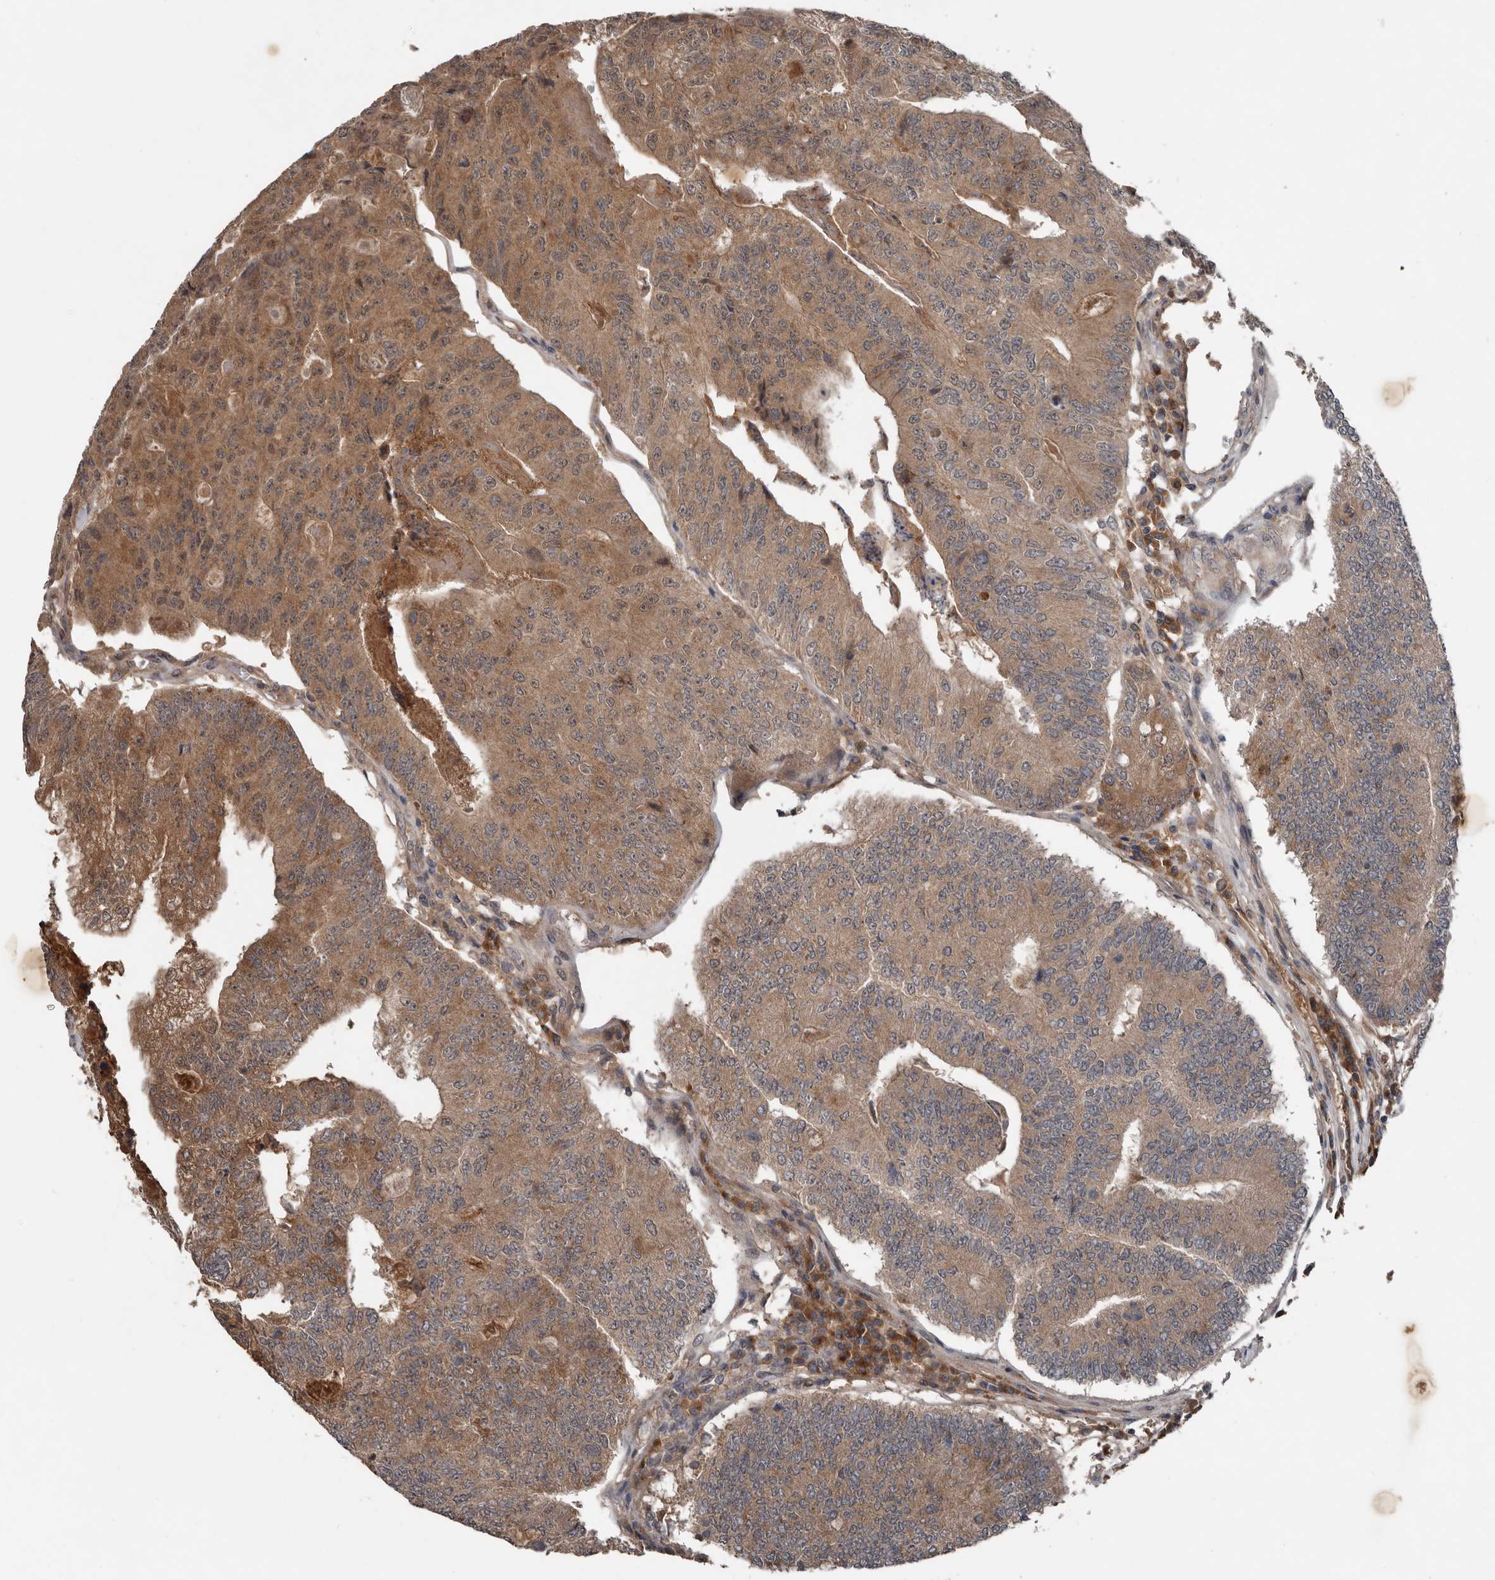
{"staining": {"intensity": "moderate", "quantity": ">75%", "location": "cytoplasmic/membranous"}, "tissue": "colorectal cancer", "cell_type": "Tumor cells", "image_type": "cancer", "snomed": [{"axis": "morphology", "description": "Adenocarcinoma, NOS"}, {"axis": "topography", "description": "Colon"}], "caption": "The photomicrograph reveals a brown stain indicating the presence of a protein in the cytoplasmic/membranous of tumor cells in colorectal adenocarcinoma.", "gene": "DNAJB4", "patient": {"sex": "female", "age": 67}}